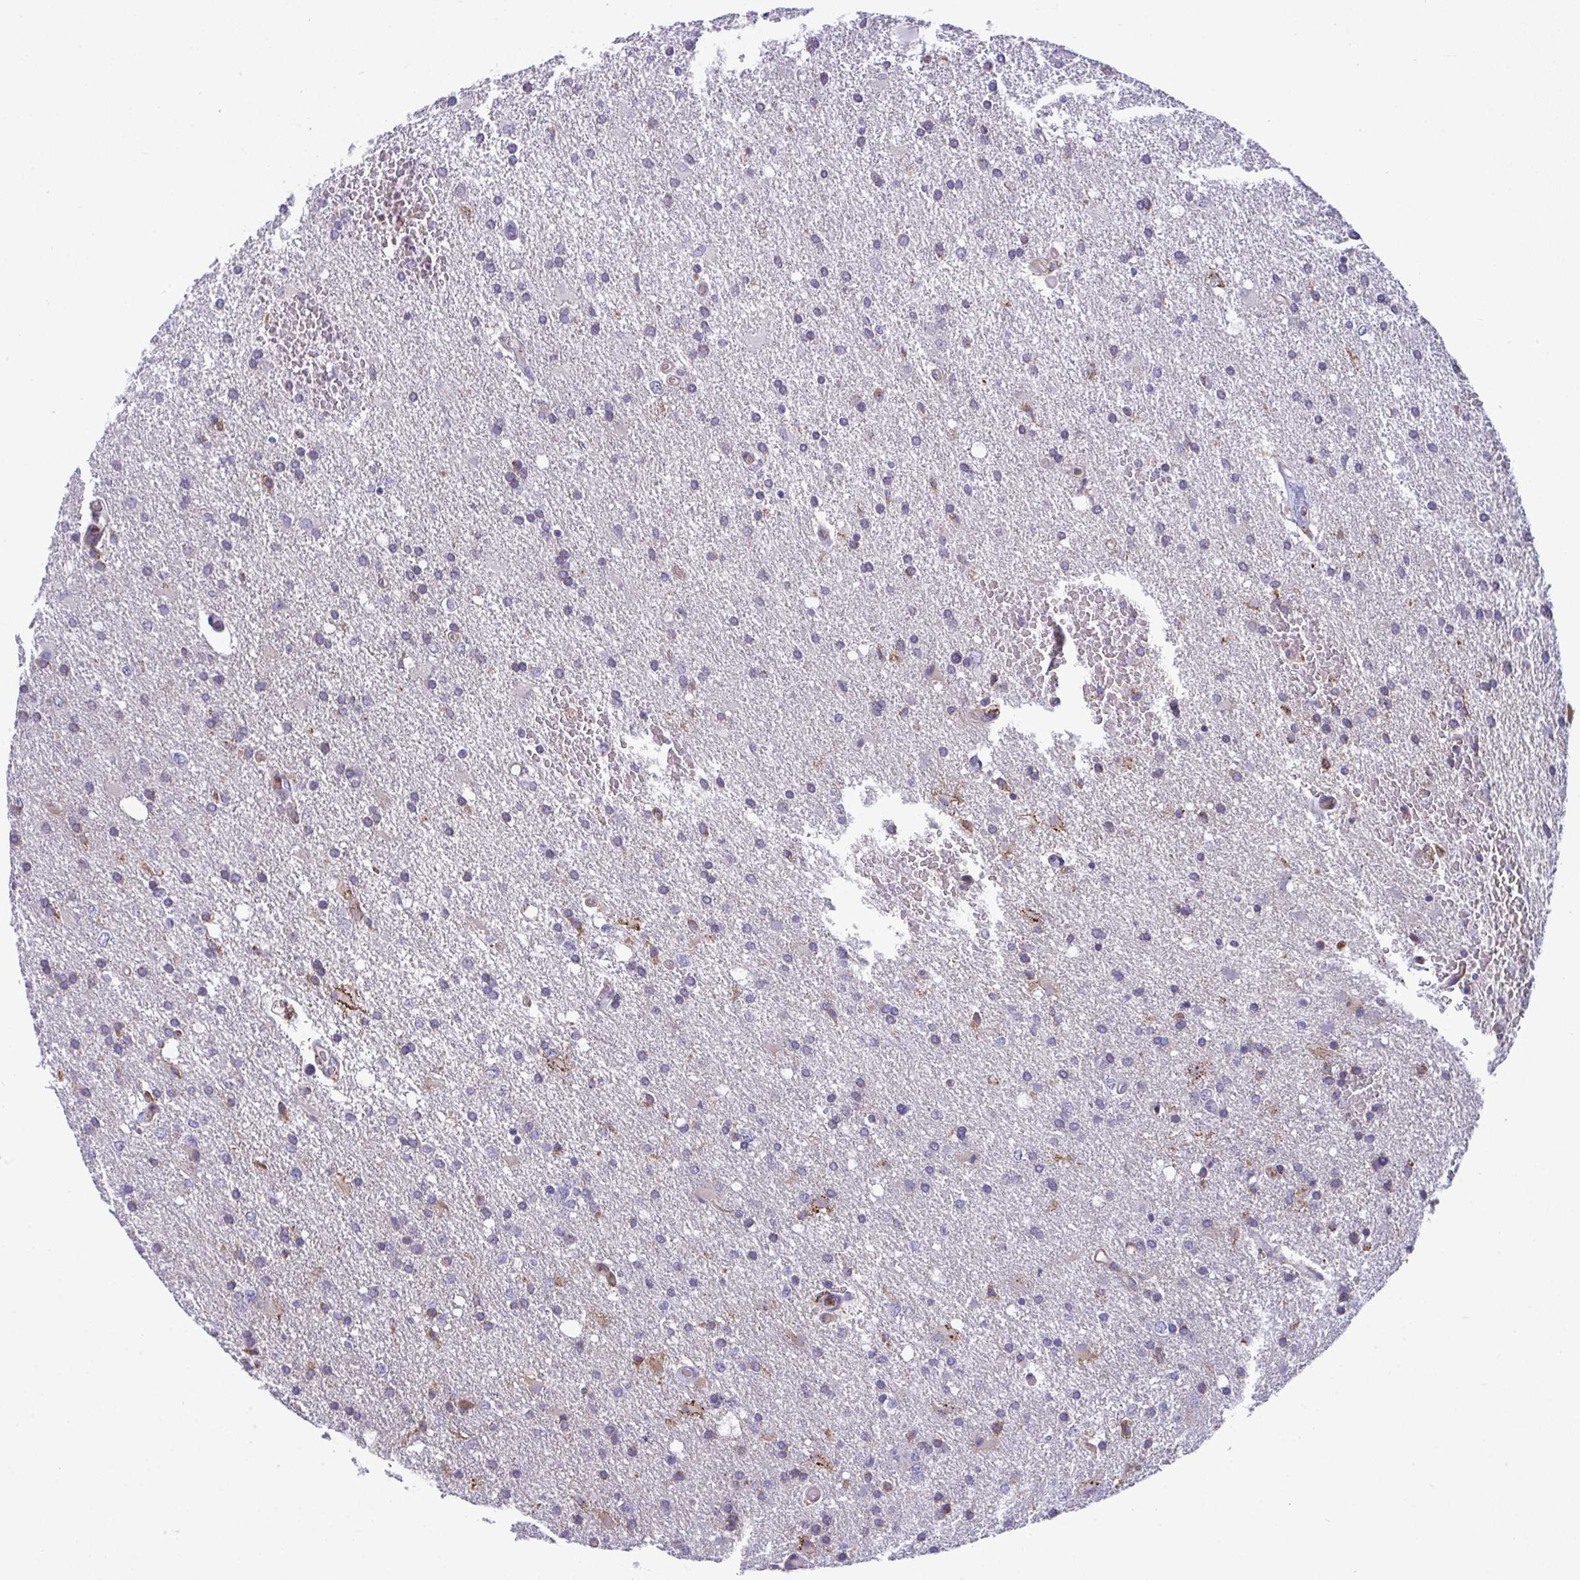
{"staining": {"intensity": "negative", "quantity": "none", "location": "none"}, "tissue": "glioma", "cell_type": "Tumor cells", "image_type": "cancer", "snomed": [{"axis": "morphology", "description": "Glioma, malignant, High grade"}, {"axis": "topography", "description": "Brain"}], "caption": "Tumor cells are negative for brown protein staining in malignant glioma (high-grade).", "gene": "MYMK", "patient": {"sex": "male", "age": 68}}